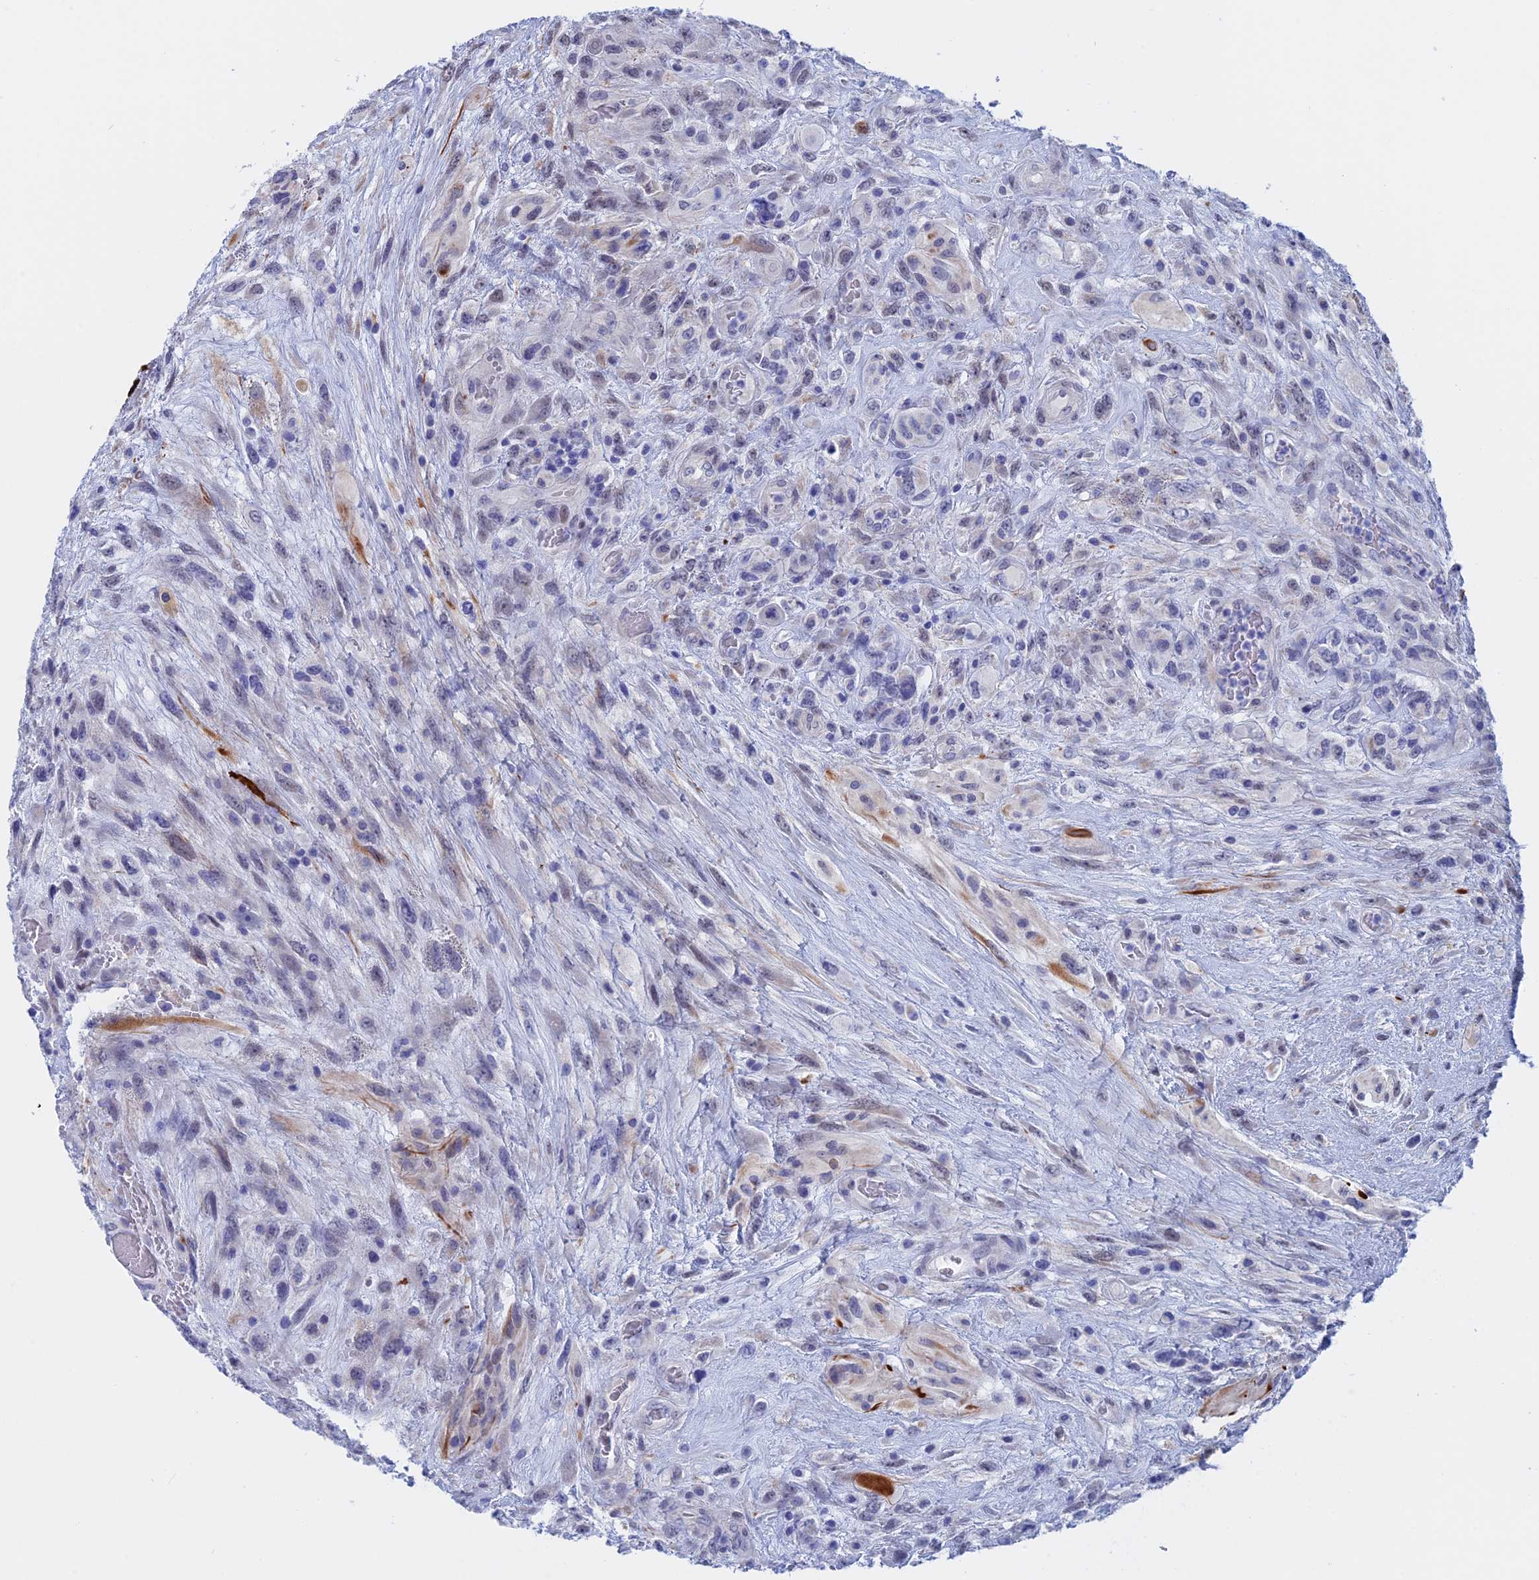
{"staining": {"intensity": "negative", "quantity": "none", "location": "none"}, "tissue": "glioma", "cell_type": "Tumor cells", "image_type": "cancer", "snomed": [{"axis": "morphology", "description": "Glioma, malignant, High grade"}, {"axis": "topography", "description": "Brain"}], "caption": "Human glioma stained for a protein using IHC shows no expression in tumor cells.", "gene": "WDR83", "patient": {"sex": "male", "age": 61}}